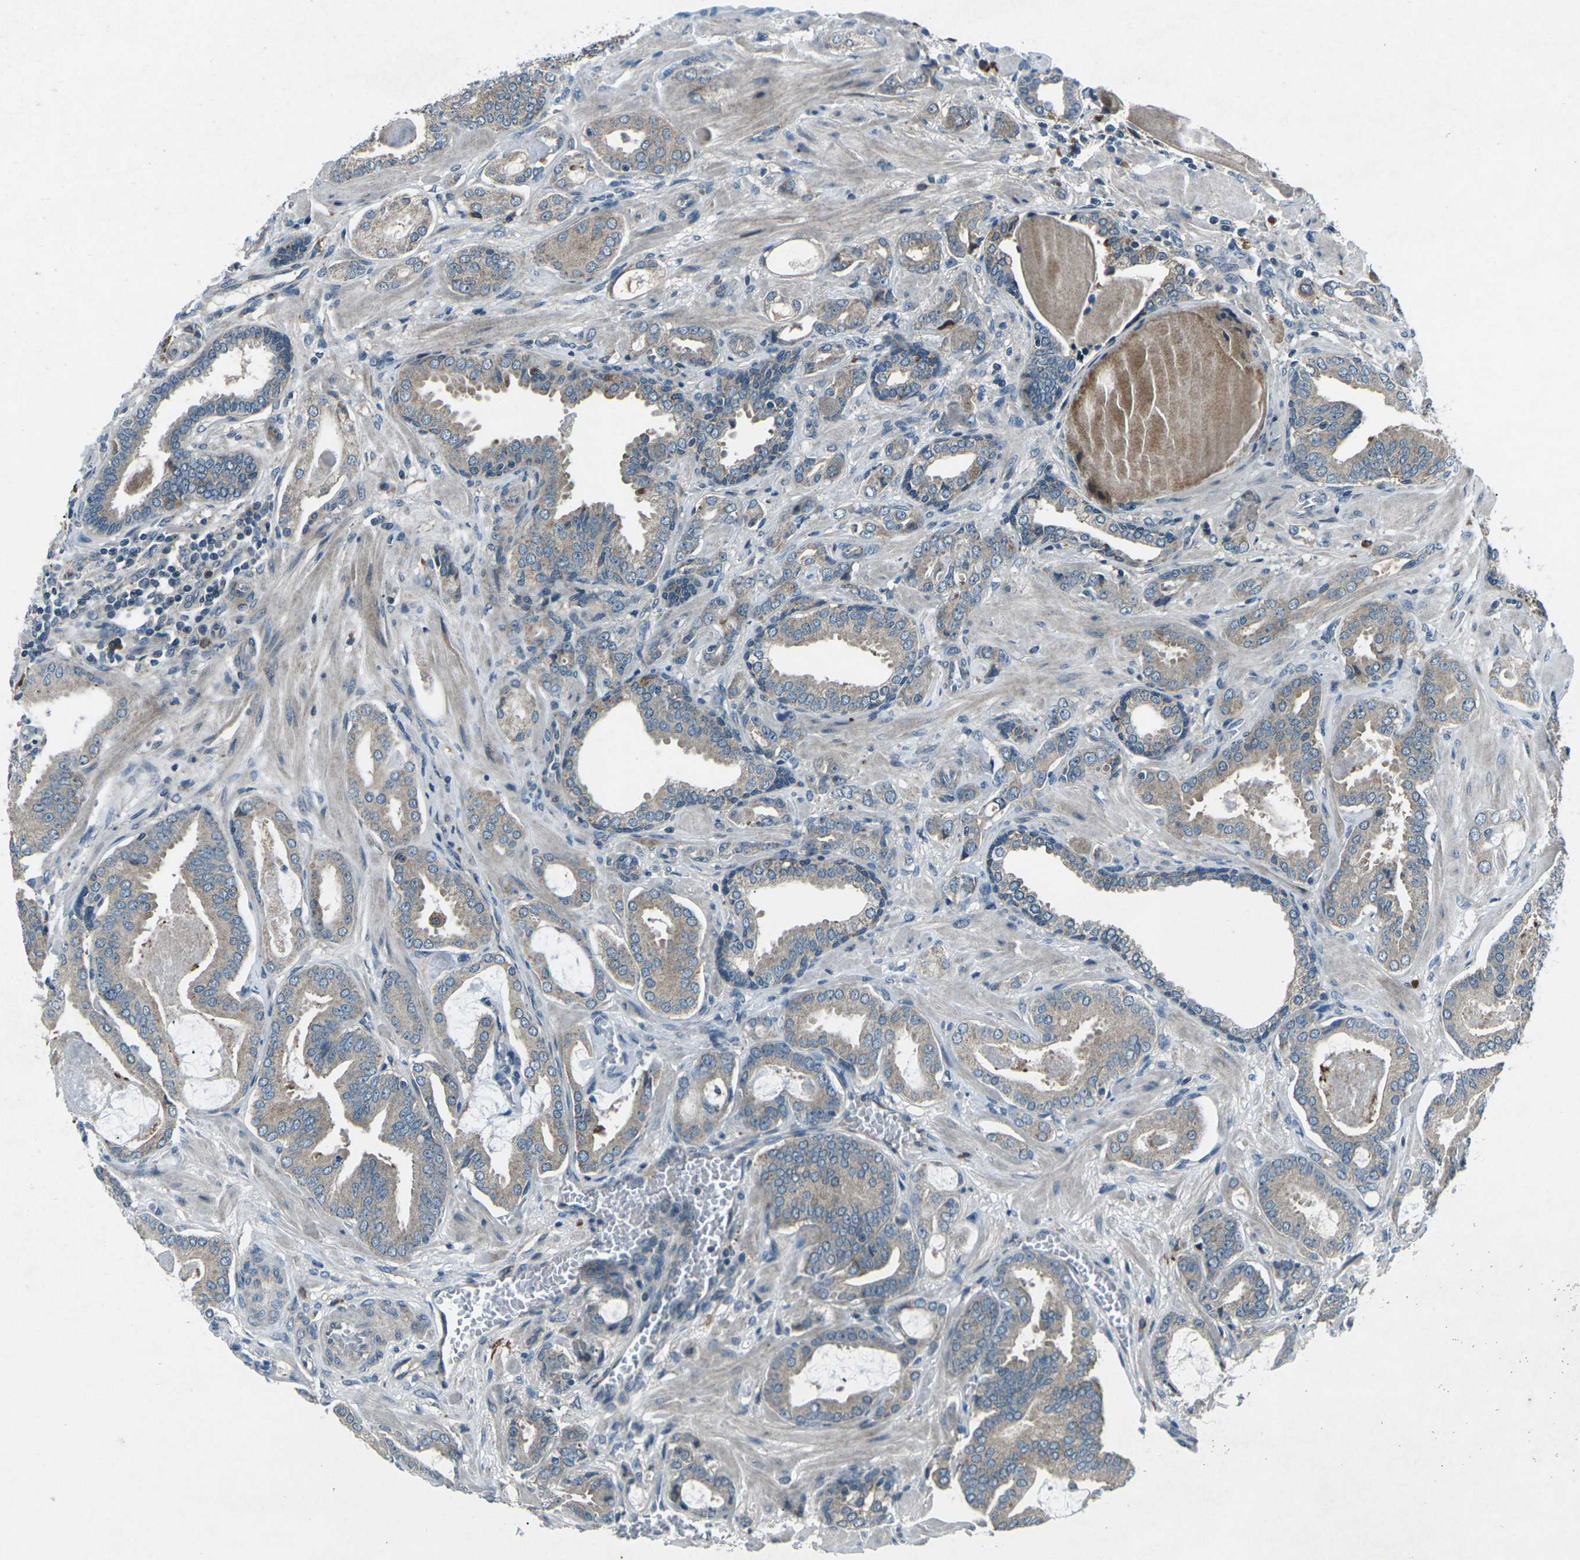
{"staining": {"intensity": "weak", "quantity": ">75%", "location": "cytoplasmic/membranous"}, "tissue": "prostate cancer", "cell_type": "Tumor cells", "image_type": "cancer", "snomed": [{"axis": "morphology", "description": "Adenocarcinoma, Low grade"}, {"axis": "topography", "description": "Prostate"}], "caption": "This photomicrograph shows IHC staining of human prostate cancer, with low weak cytoplasmic/membranous expression in approximately >75% of tumor cells.", "gene": "CDK16", "patient": {"sex": "male", "age": 53}}